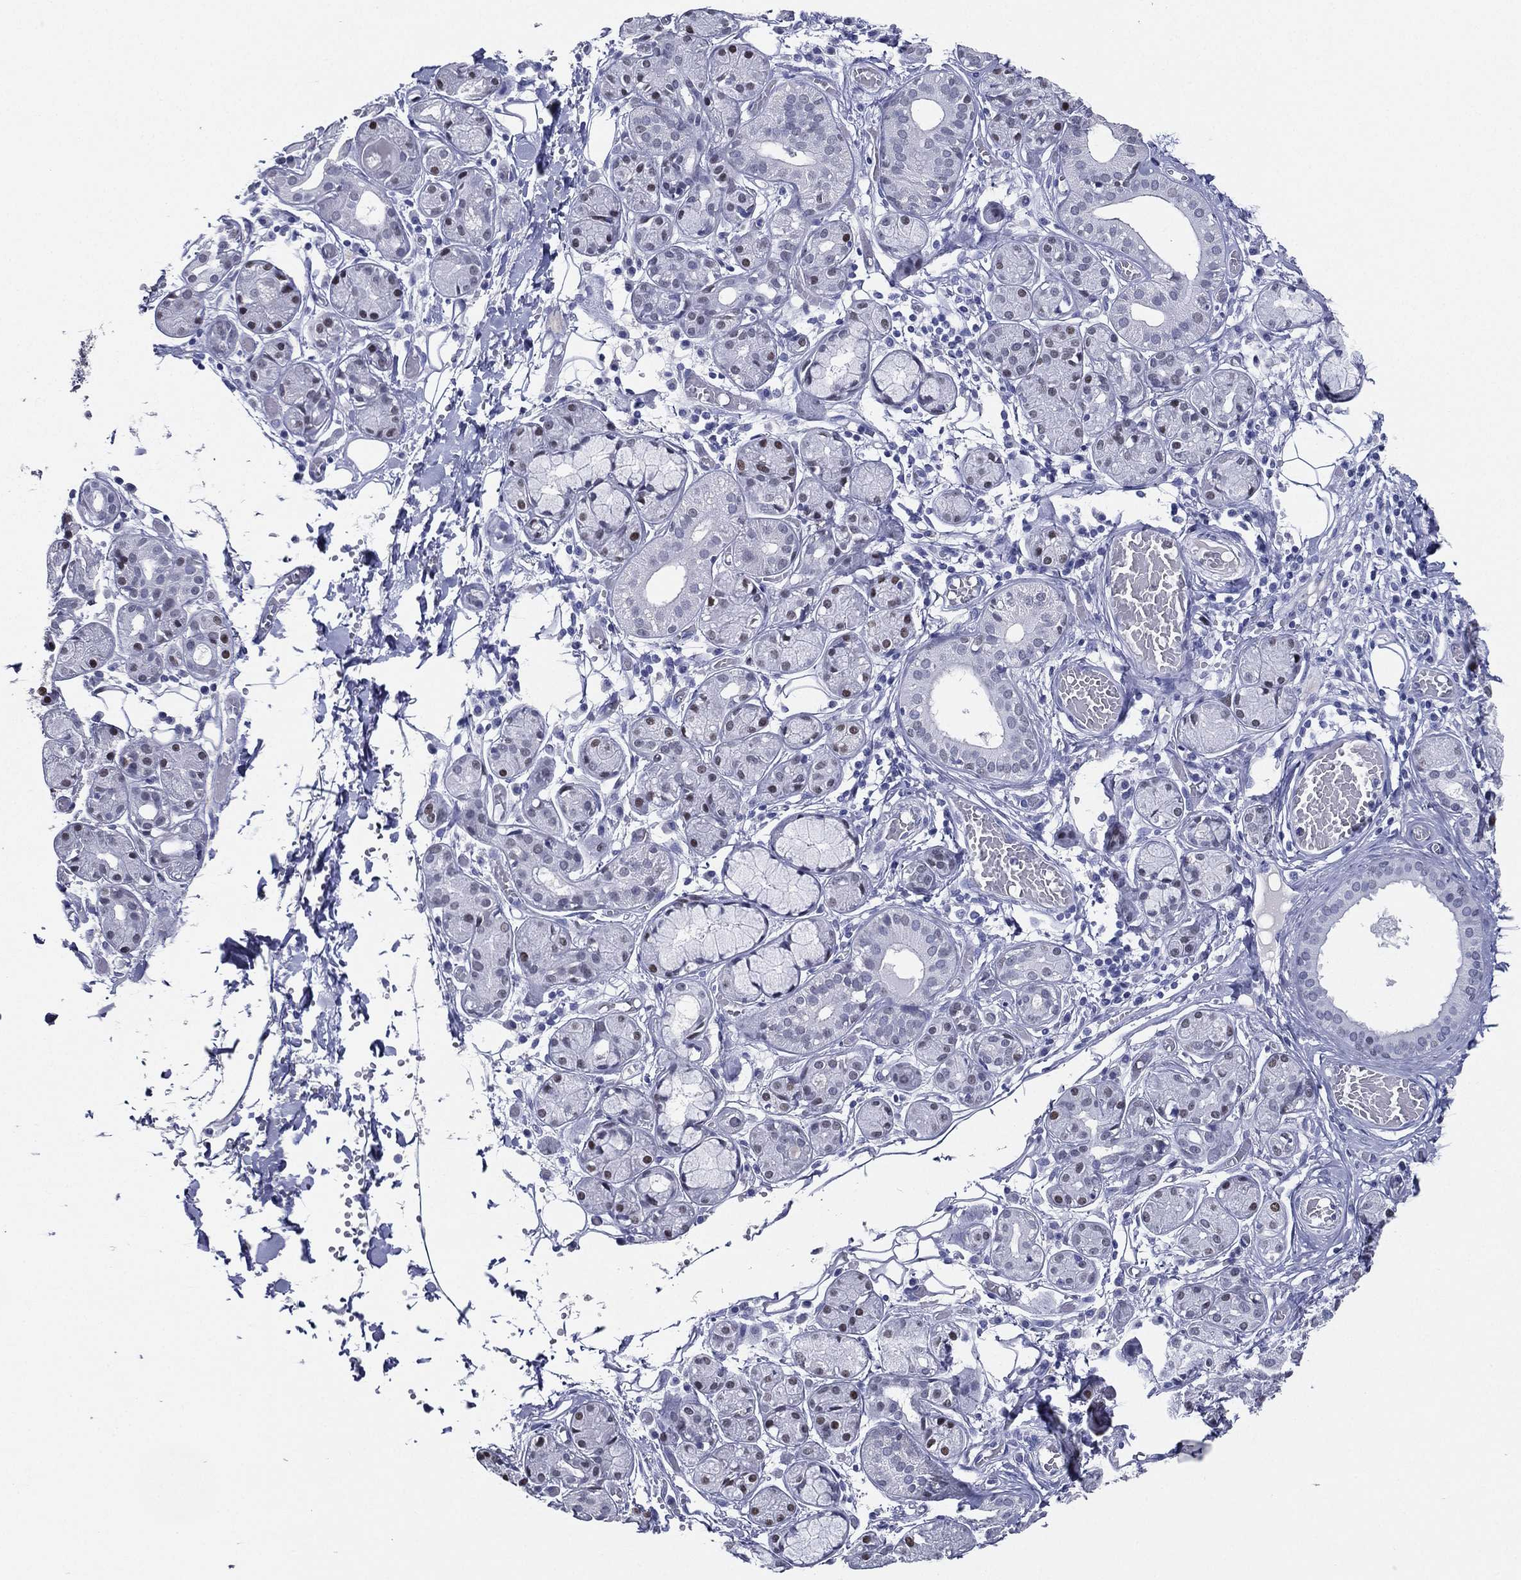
{"staining": {"intensity": "negative", "quantity": "none", "location": "none"}, "tissue": "salivary gland", "cell_type": "Glandular cells", "image_type": "normal", "snomed": [{"axis": "morphology", "description": "Normal tissue, NOS"}, {"axis": "topography", "description": "Salivary gland"}, {"axis": "topography", "description": "Peripheral nerve tissue"}], "caption": "Immunohistochemical staining of normal salivary gland displays no significant expression in glandular cells. (Brightfield microscopy of DAB immunohistochemistry at high magnification).", "gene": "TFAP2A", "patient": {"sex": "male", "age": 71}}